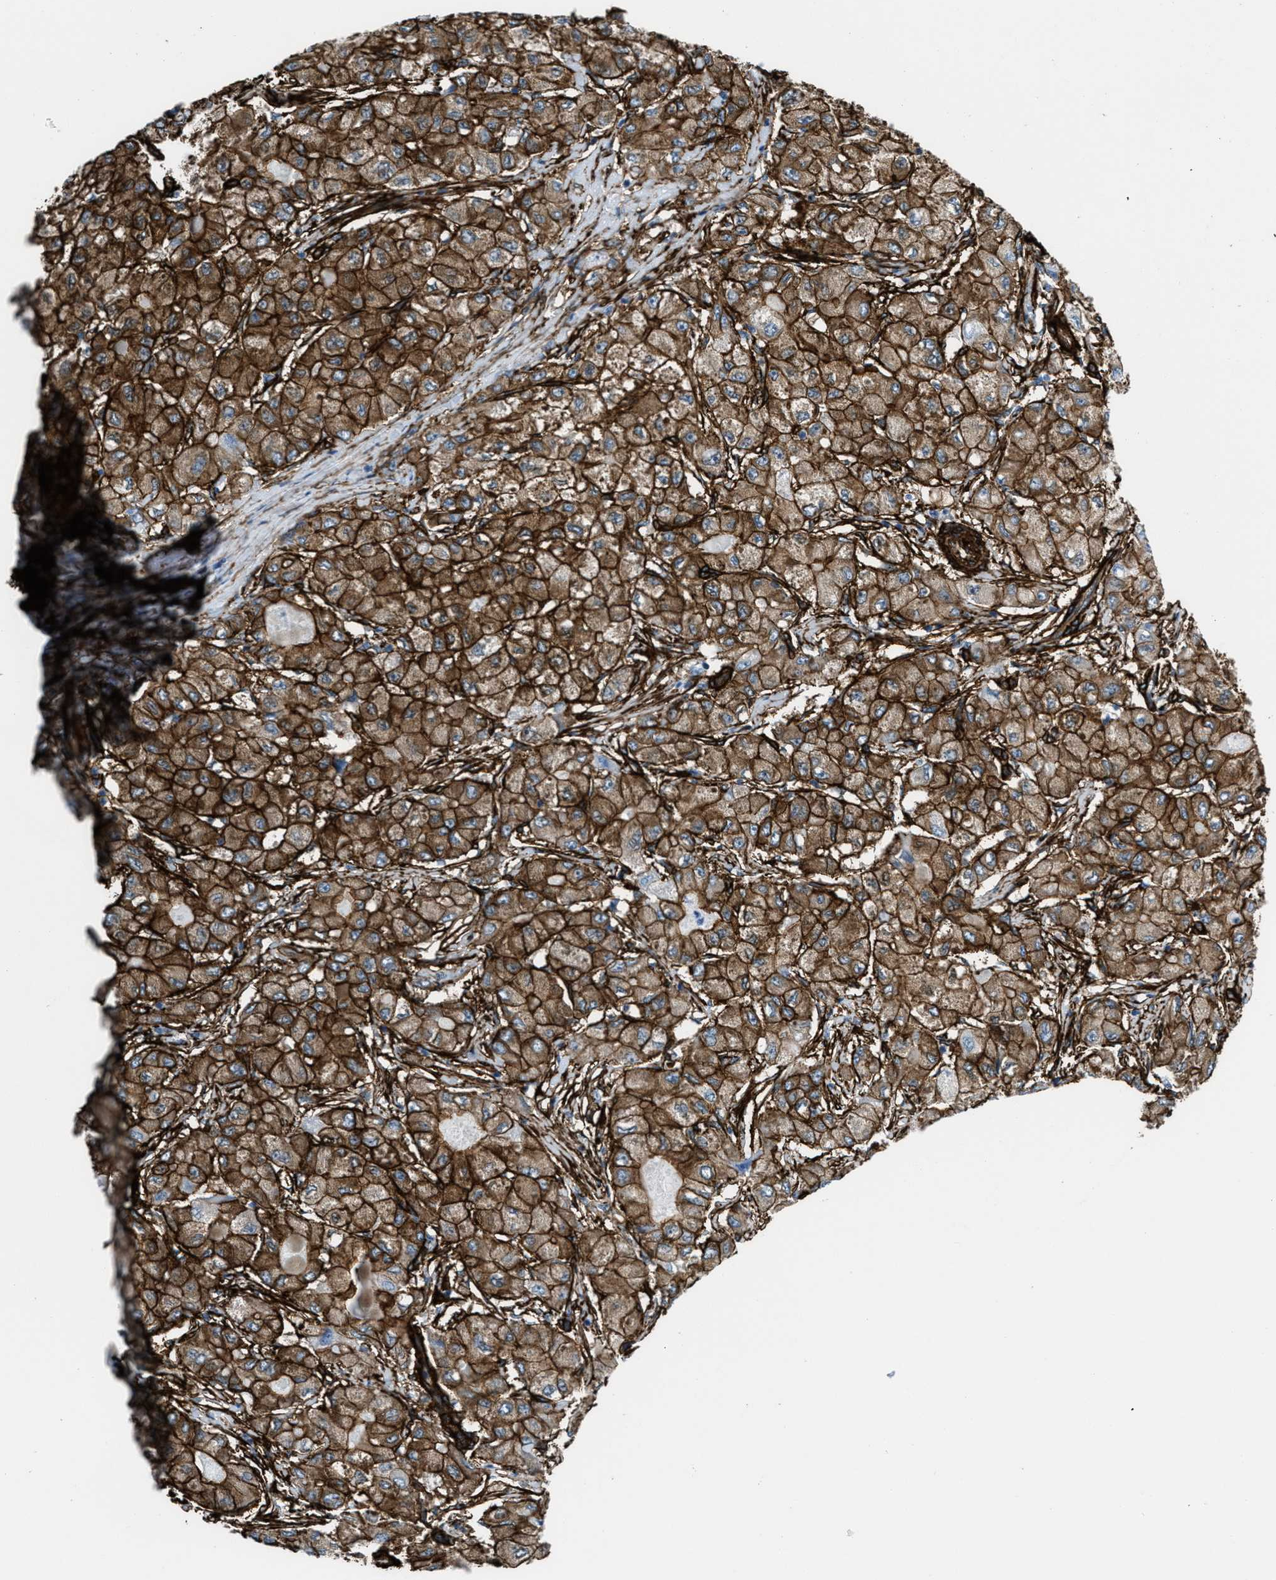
{"staining": {"intensity": "strong", "quantity": ">75%", "location": "cytoplasmic/membranous"}, "tissue": "liver cancer", "cell_type": "Tumor cells", "image_type": "cancer", "snomed": [{"axis": "morphology", "description": "Carcinoma, Hepatocellular, NOS"}, {"axis": "topography", "description": "Liver"}], "caption": "This is an image of immunohistochemistry staining of liver cancer (hepatocellular carcinoma), which shows strong expression in the cytoplasmic/membranous of tumor cells.", "gene": "CALD1", "patient": {"sex": "male", "age": 80}}